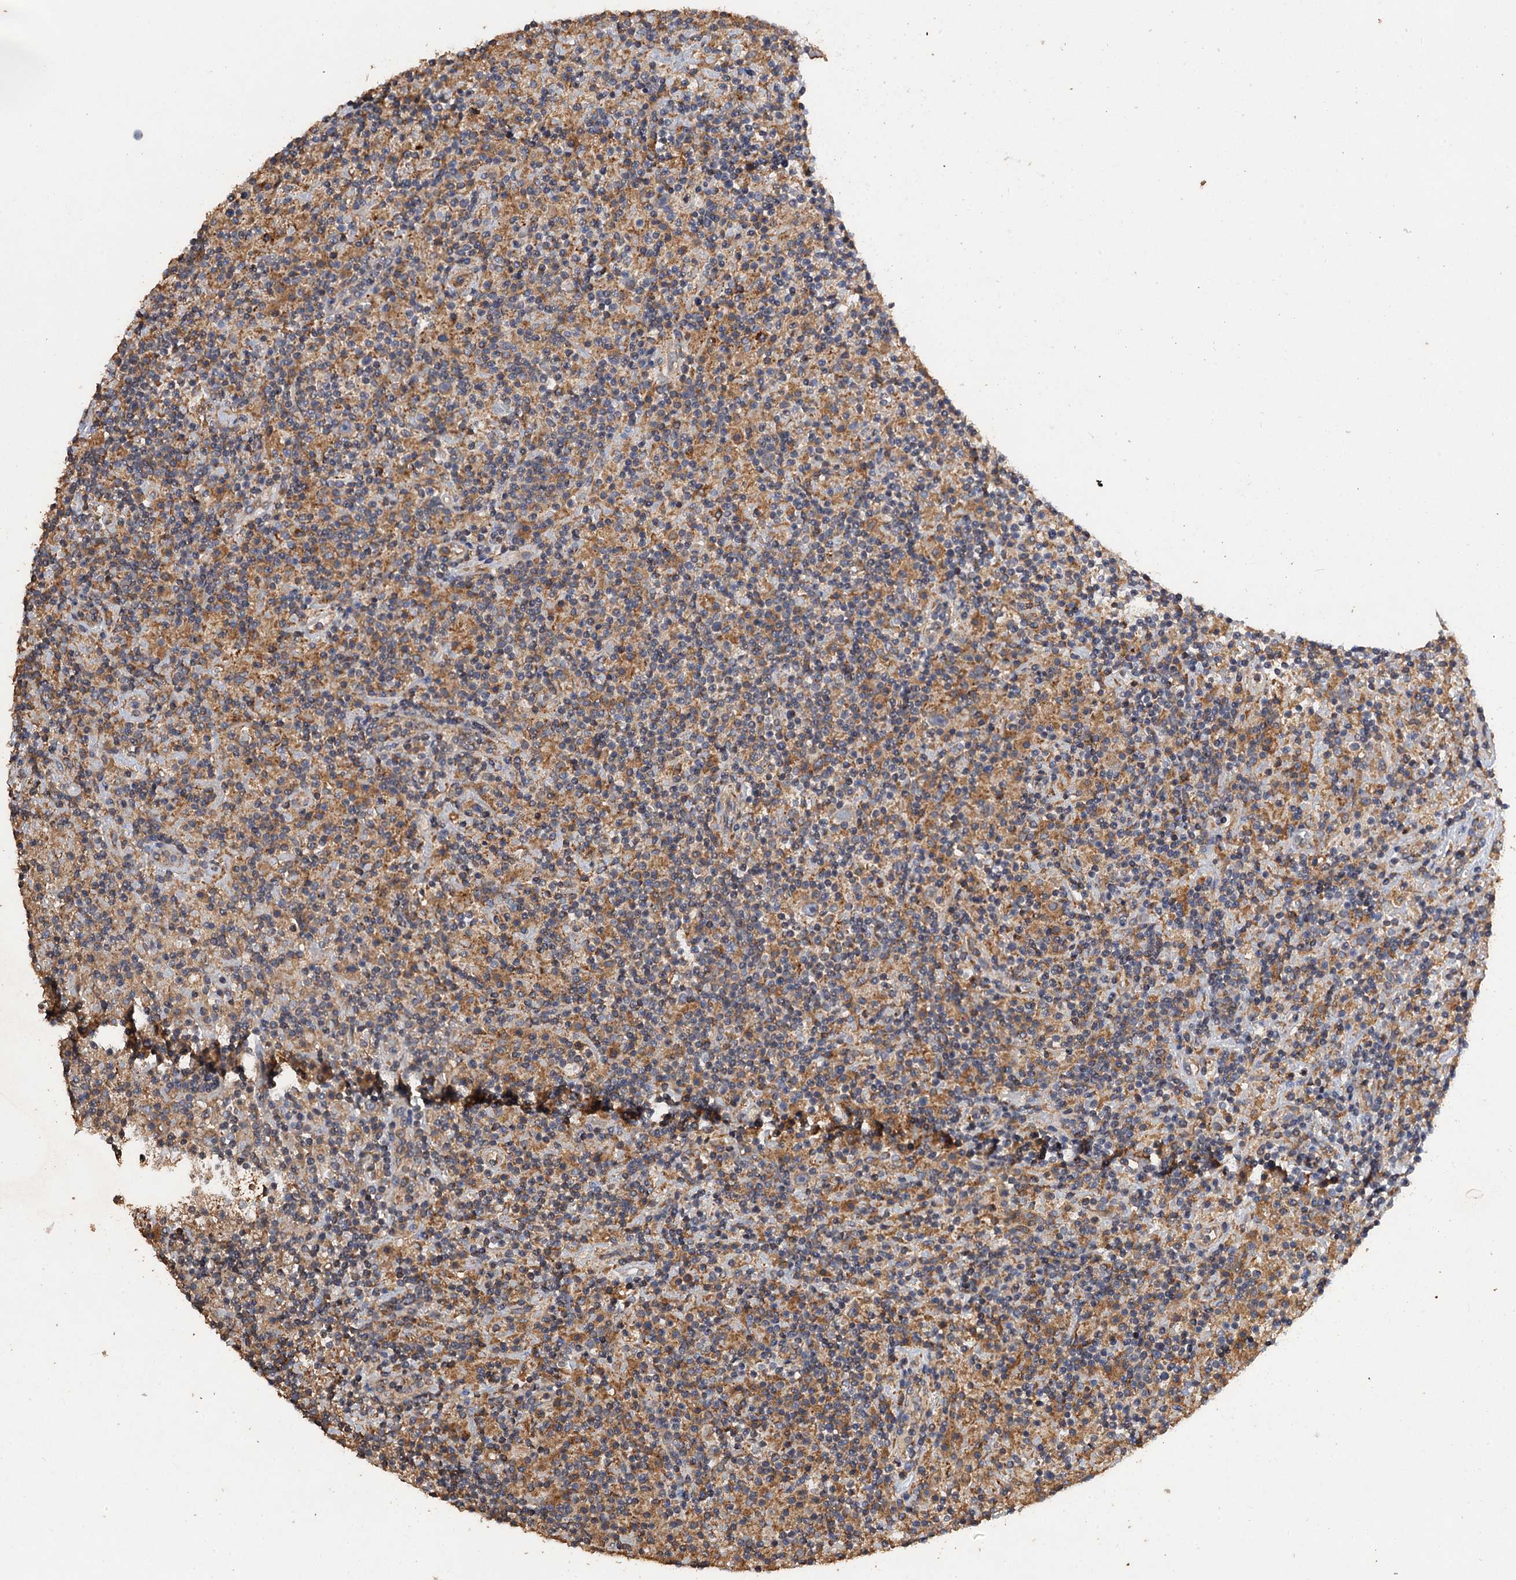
{"staining": {"intensity": "negative", "quantity": "none", "location": "none"}, "tissue": "lymphoma", "cell_type": "Tumor cells", "image_type": "cancer", "snomed": [{"axis": "morphology", "description": "Hodgkin's disease, NOS"}, {"axis": "topography", "description": "Lymph node"}], "caption": "Hodgkin's disease was stained to show a protein in brown. There is no significant staining in tumor cells.", "gene": "SCUBE3", "patient": {"sex": "male", "age": 70}}